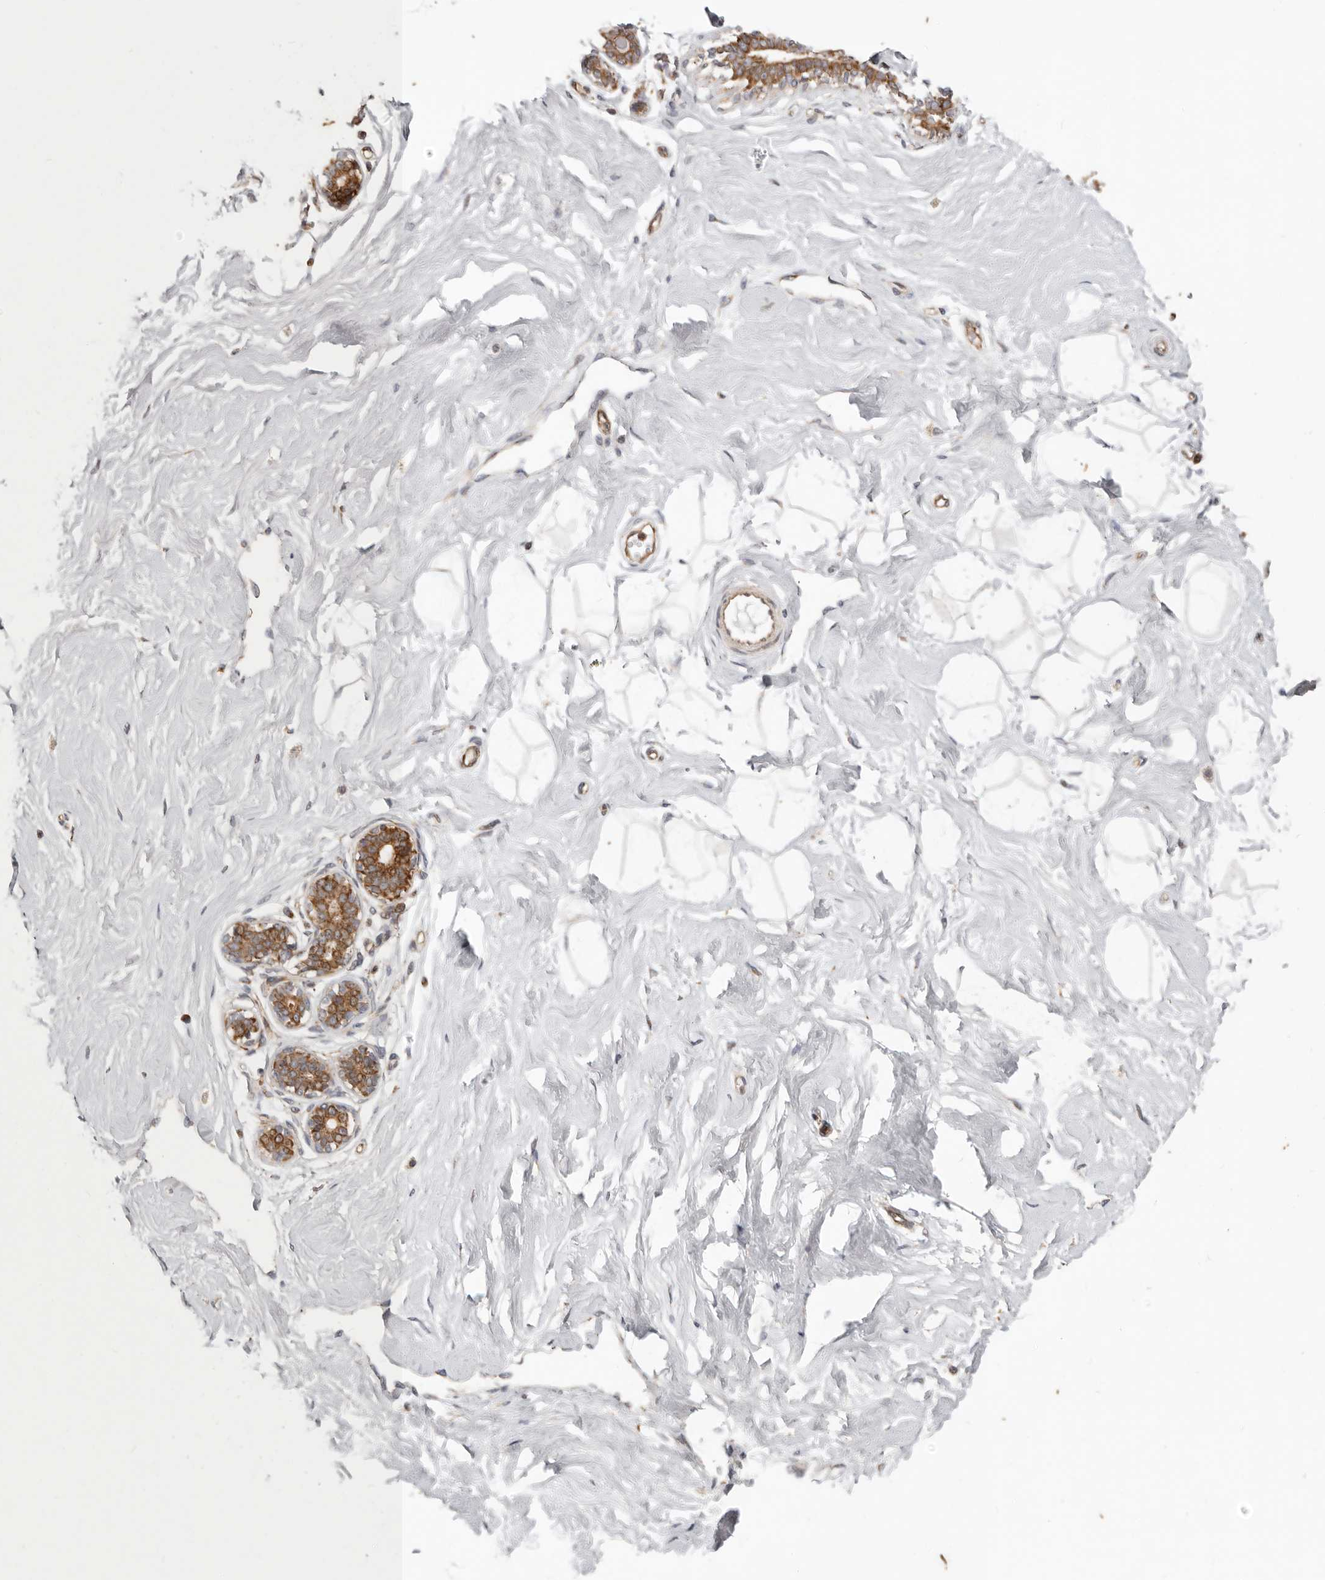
{"staining": {"intensity": "weak", "quantity": ">75%", "location": "cytoplasmic/membranous"}, "tissue": "breast", "cell_type": "Adipocytes", "image_type": "normal", "snomed": [{"axis": "morphology", "description": "Normal tissue, NOS"}, {"axis": "morphology", "description": "Adenoma, NOS"}, {"axis": "topography", "description": "Breast"}], "caption": "This photomicrograph demonstrates benign breast stained with immunohistochemistry to label a protein in brown. The cytoplasmic/membranous of adipocytes show weak positivity for the protein. Nuclei are counter-stained blue.", "gene": "MRPS10", "patient": {"sex": "female", "age": 23}}